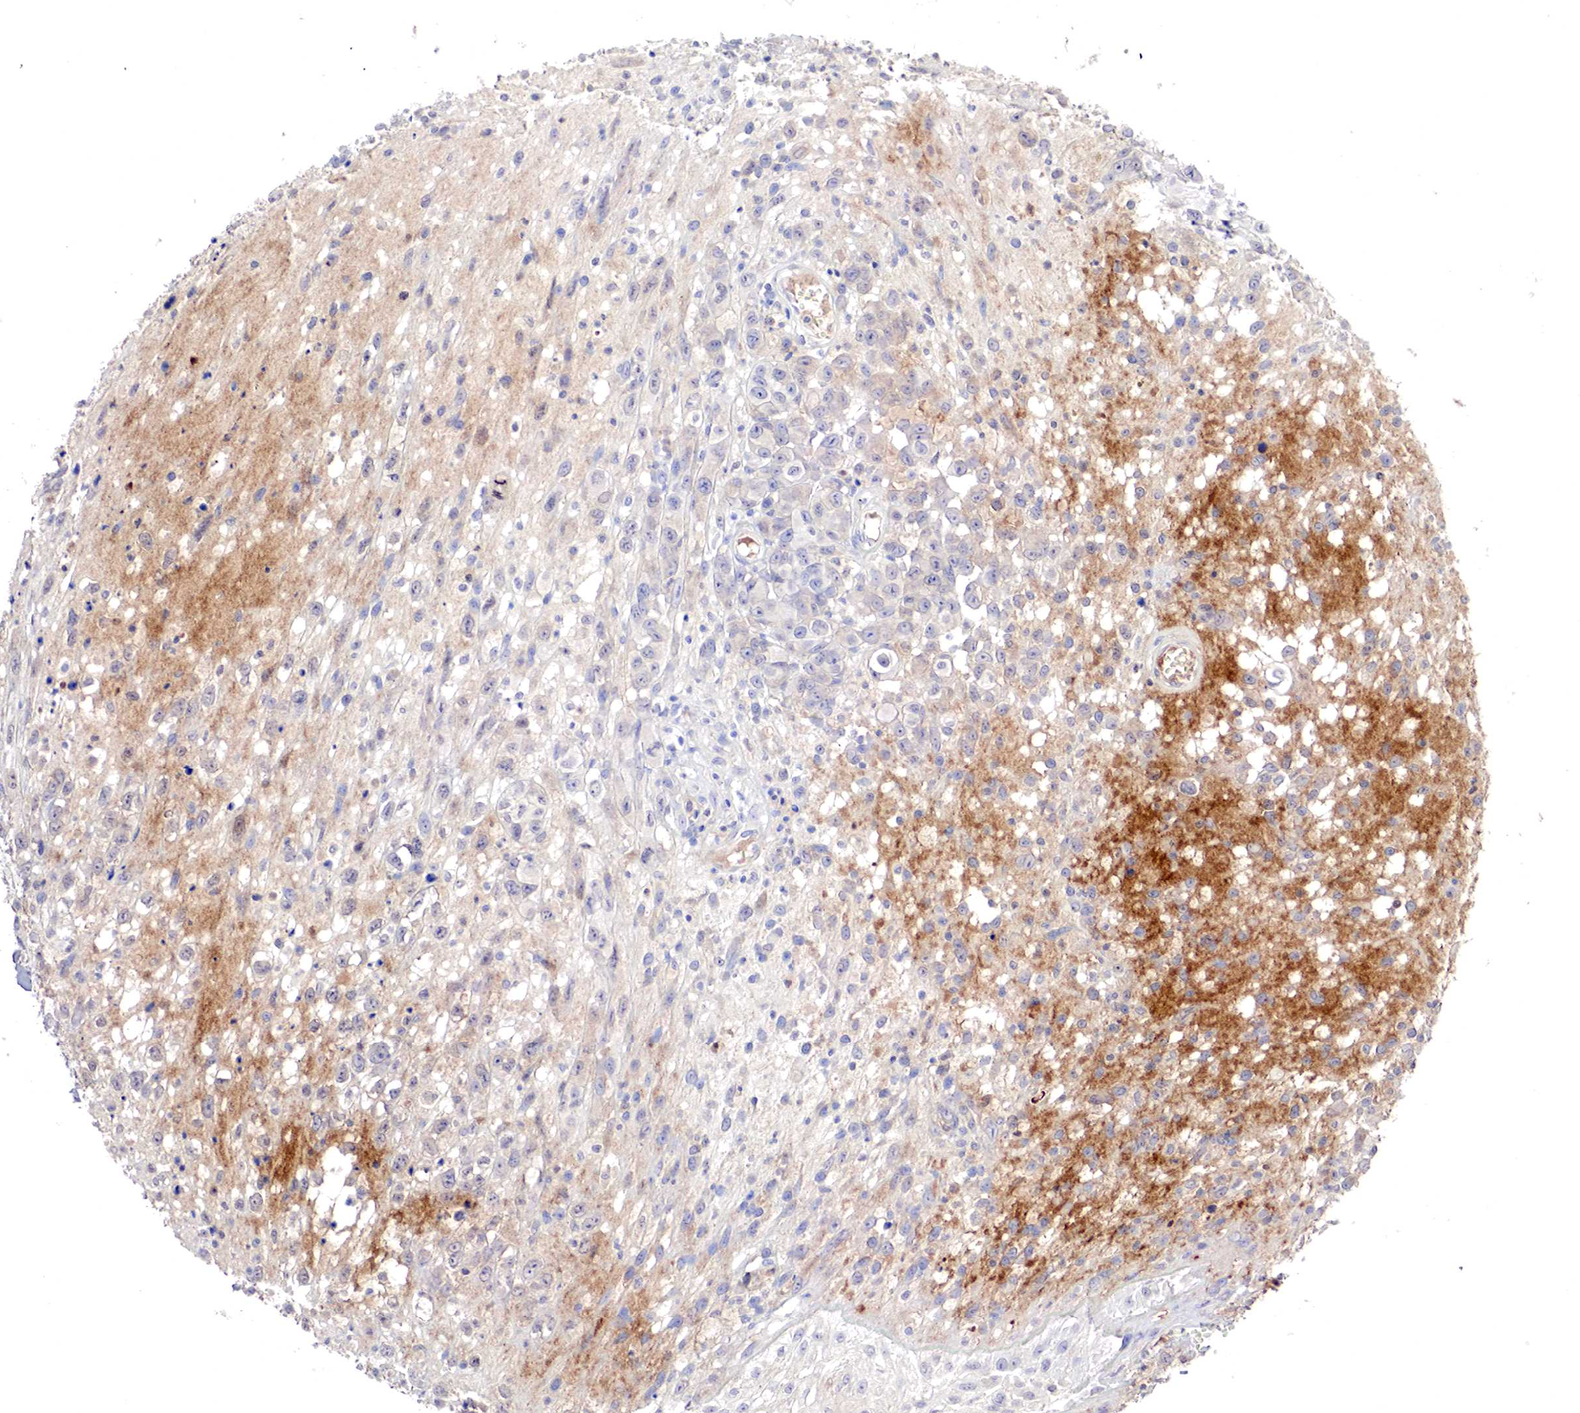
{"staining": {"intensity": "moderate", "quantity": "25%-75%", "location": "cytoplasmic/membranous"}, "tissue": "melanoma", "cell_type": "Tumor cells", "image_type": "cancer", "snomed": [{"axis": "morphology", "description": "Malignant melanoma, NOS"}, {"axis": "topography", "description": "Skin"}], "caption": "Immunohistochemical staining of melanoma exhibits moderate cytoplasmic/membranous protein expression in about 25%-75% of tumor cells.", "gene": "GATA1", "patient": {"sex": "male", "age": 51}}